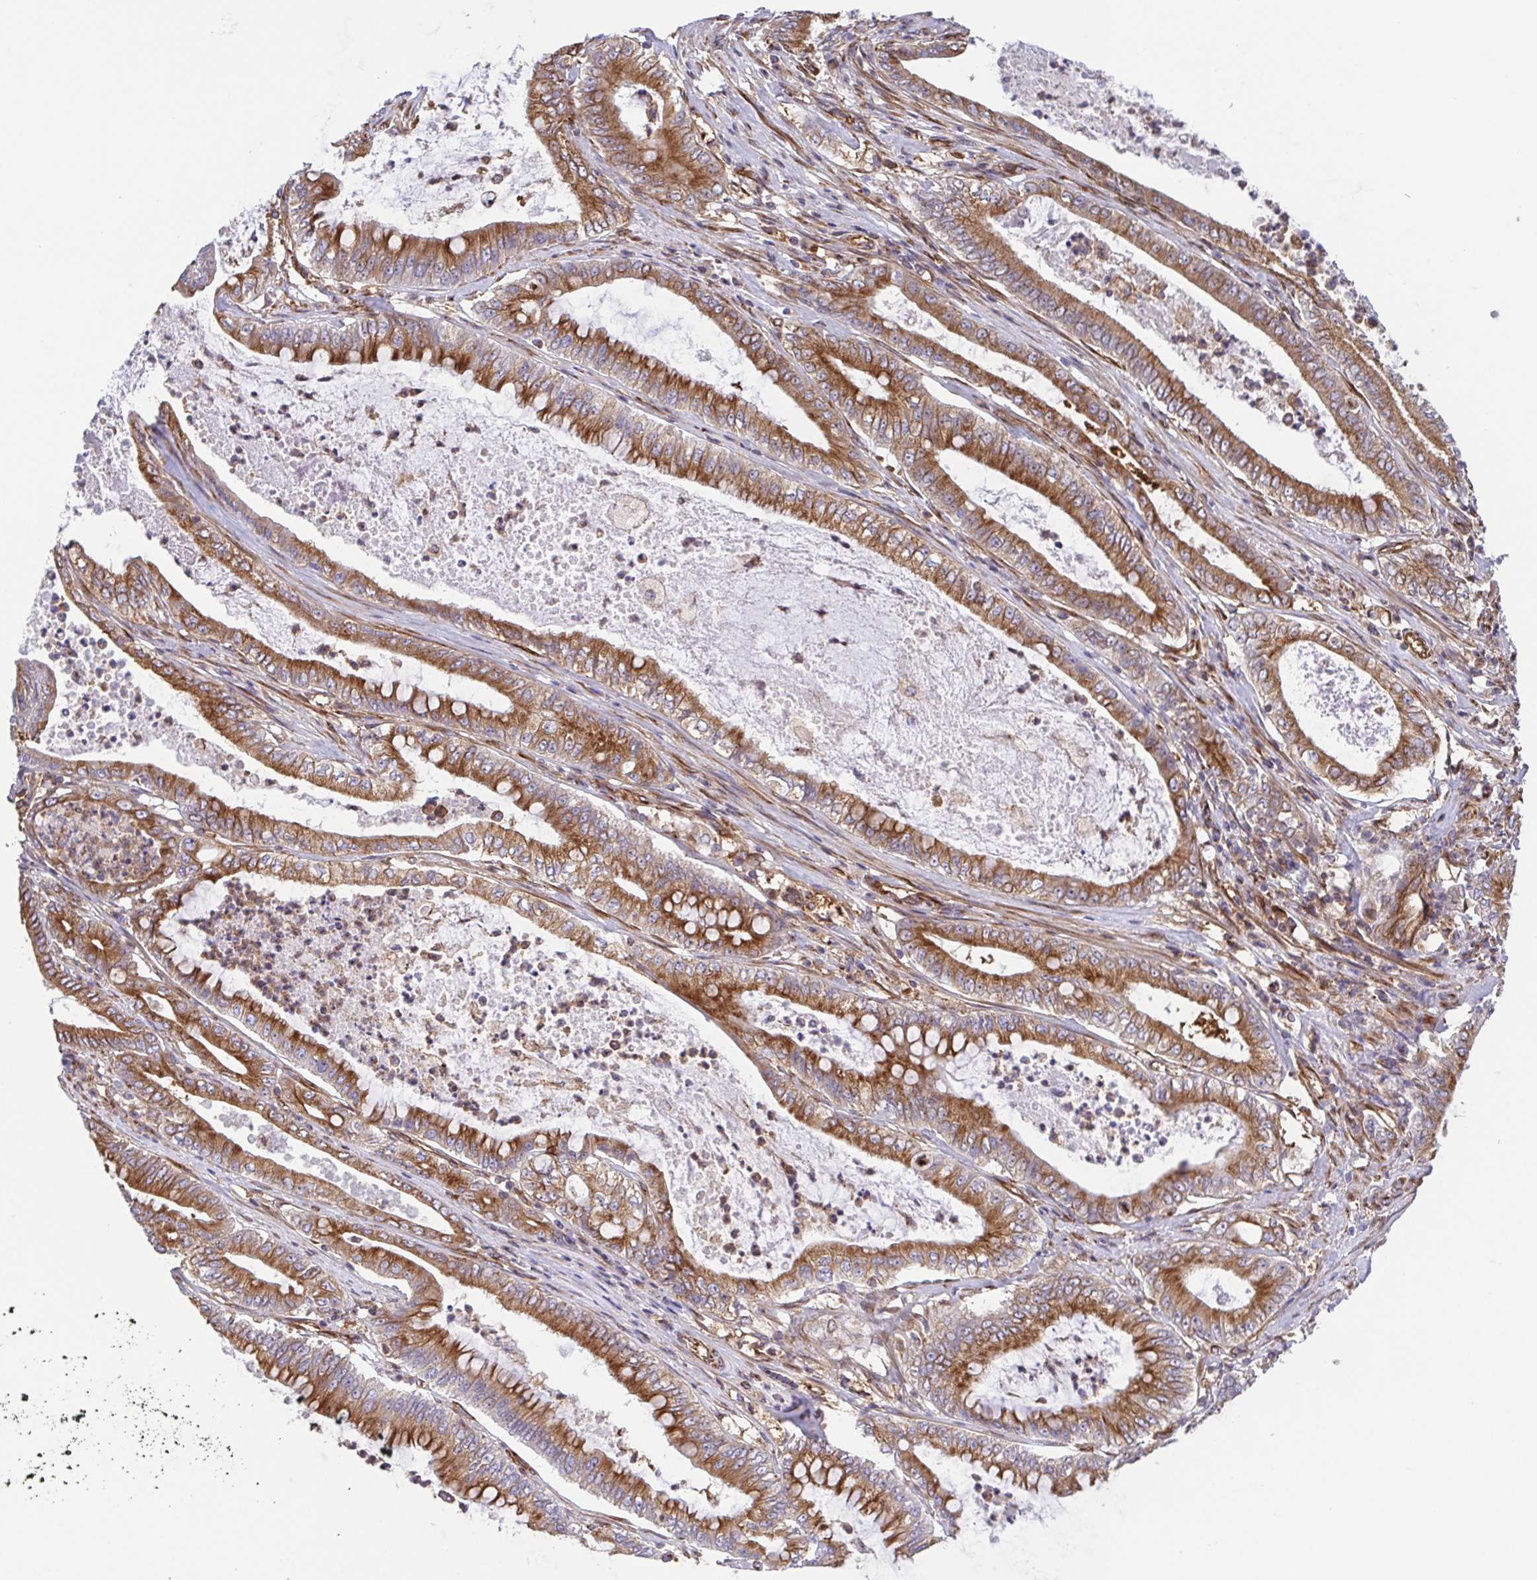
{"staining": {"intensity": "moderate", "quantity": ">75%", "location": "cytoplasmic/membranous"}, "tissue": "pancreatic cancer", "cell_type": "Tumor cells", "image_type": "cancer", "snomed": [{"axis": "morphology", "description": "Adenocarcinoma, NOS"}, {"axis": "topography", "description": "Pancreas"}], "caption": "IHC micrograph of human adenocarcinoma (pancreatic) stained for a protein (brown), which shows medium levels of moderate cytoplasmic/membranous expression in about >75% of tumor cells.", "gene": "KIF5B", "patient": {"sex": "male", "age": 71}}